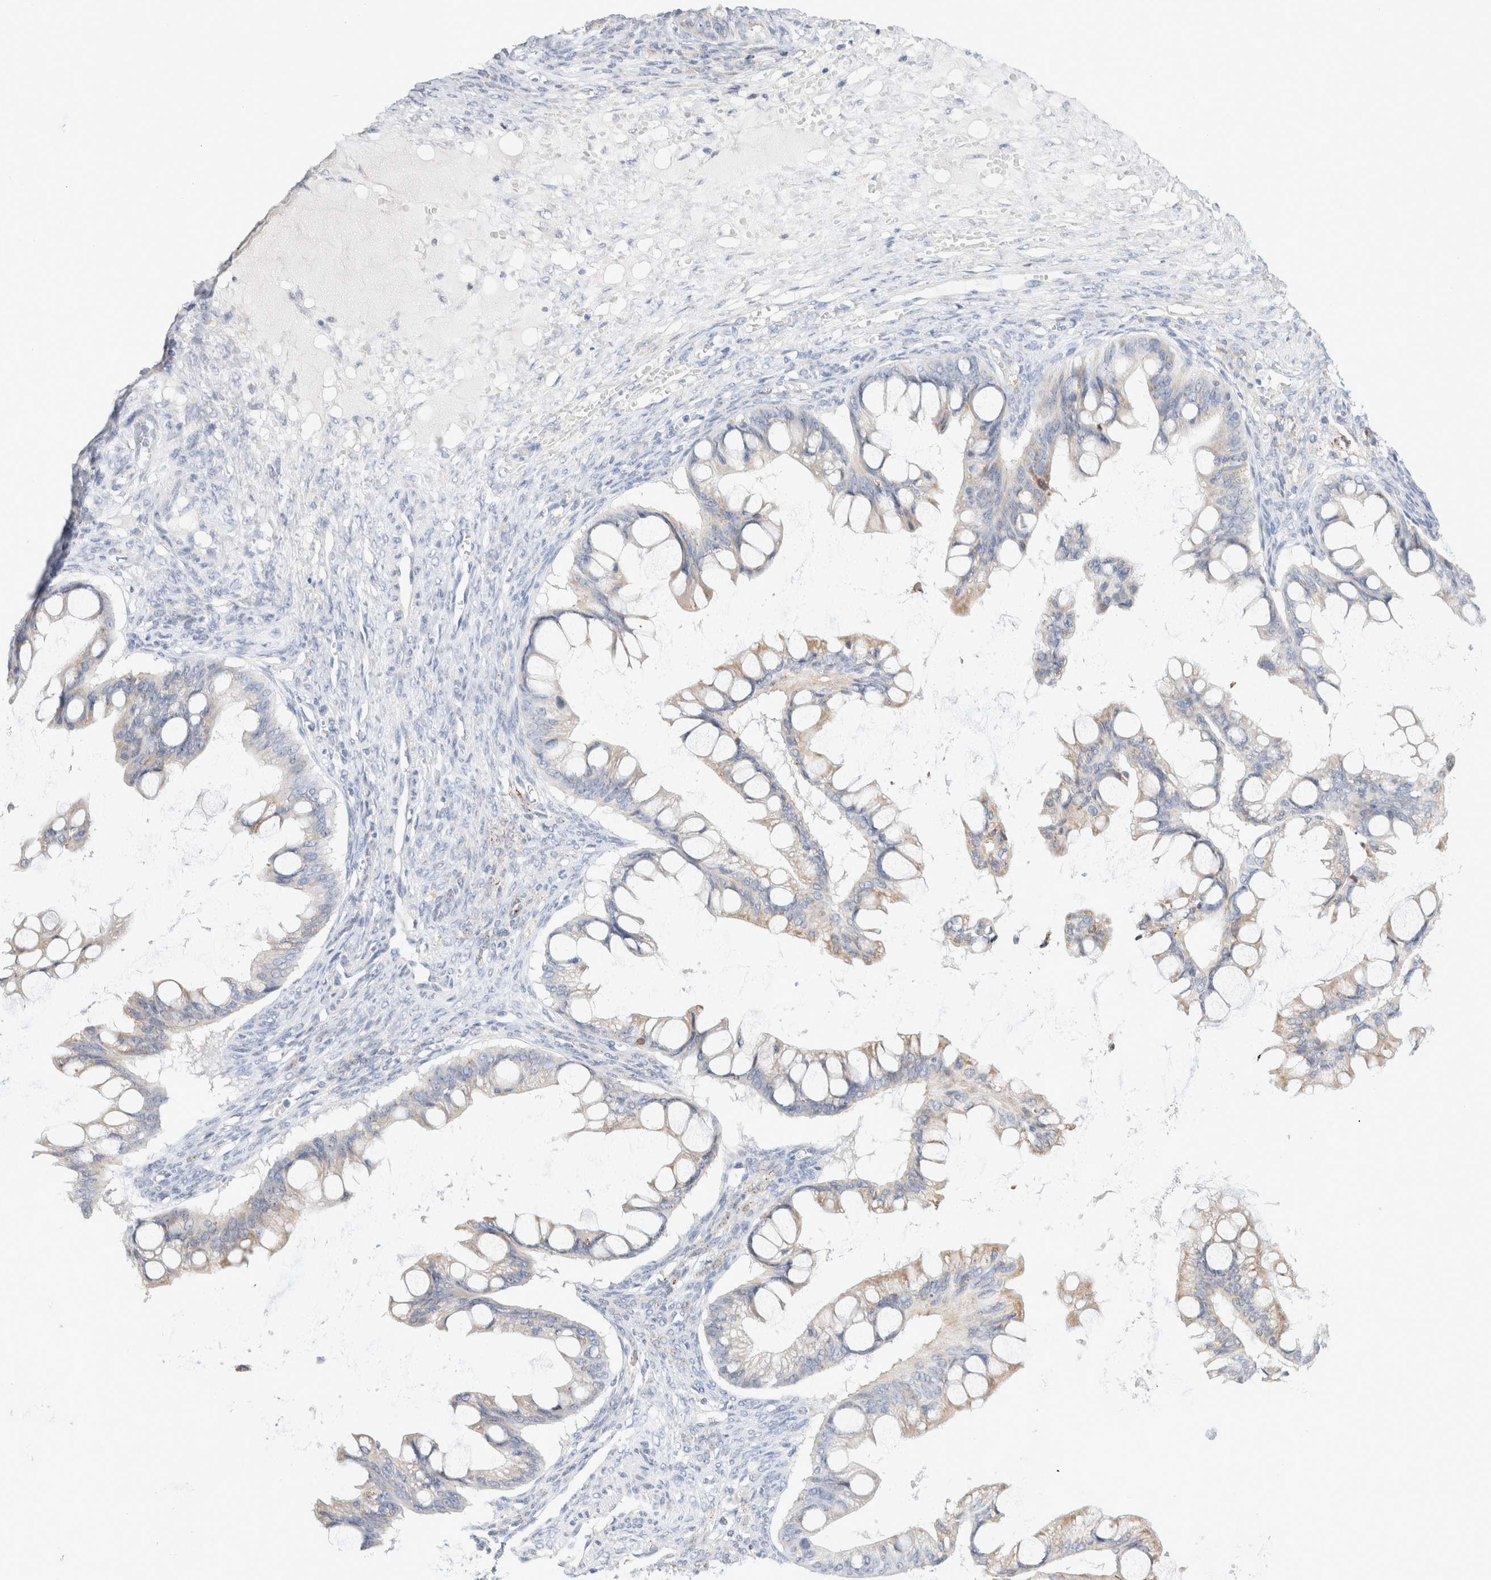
{"staining": {"intensity": "weak", "quantity": "<25%", "location": "cytoplasmic/membranous"}, "tissue": "ovarian cancer", "cell_type": "Tumor cells", "image_type": "cancer", "snomed": [{"axis": "morphology", "description": "Cystadenocarcinoma, mucinous, NOS"}, {"axis": "topography", "description": "Ovary"}], "caption": "Immunohistochemistry (IHC) micrograph of neoplastic tissue: human ovarian mucinous cystadenocarcinoma stained with DAB demonstrates no significant protein staining in tumor cells.", "gene": "GADD45G", "patient": {"sex": "female", "age": 73}}